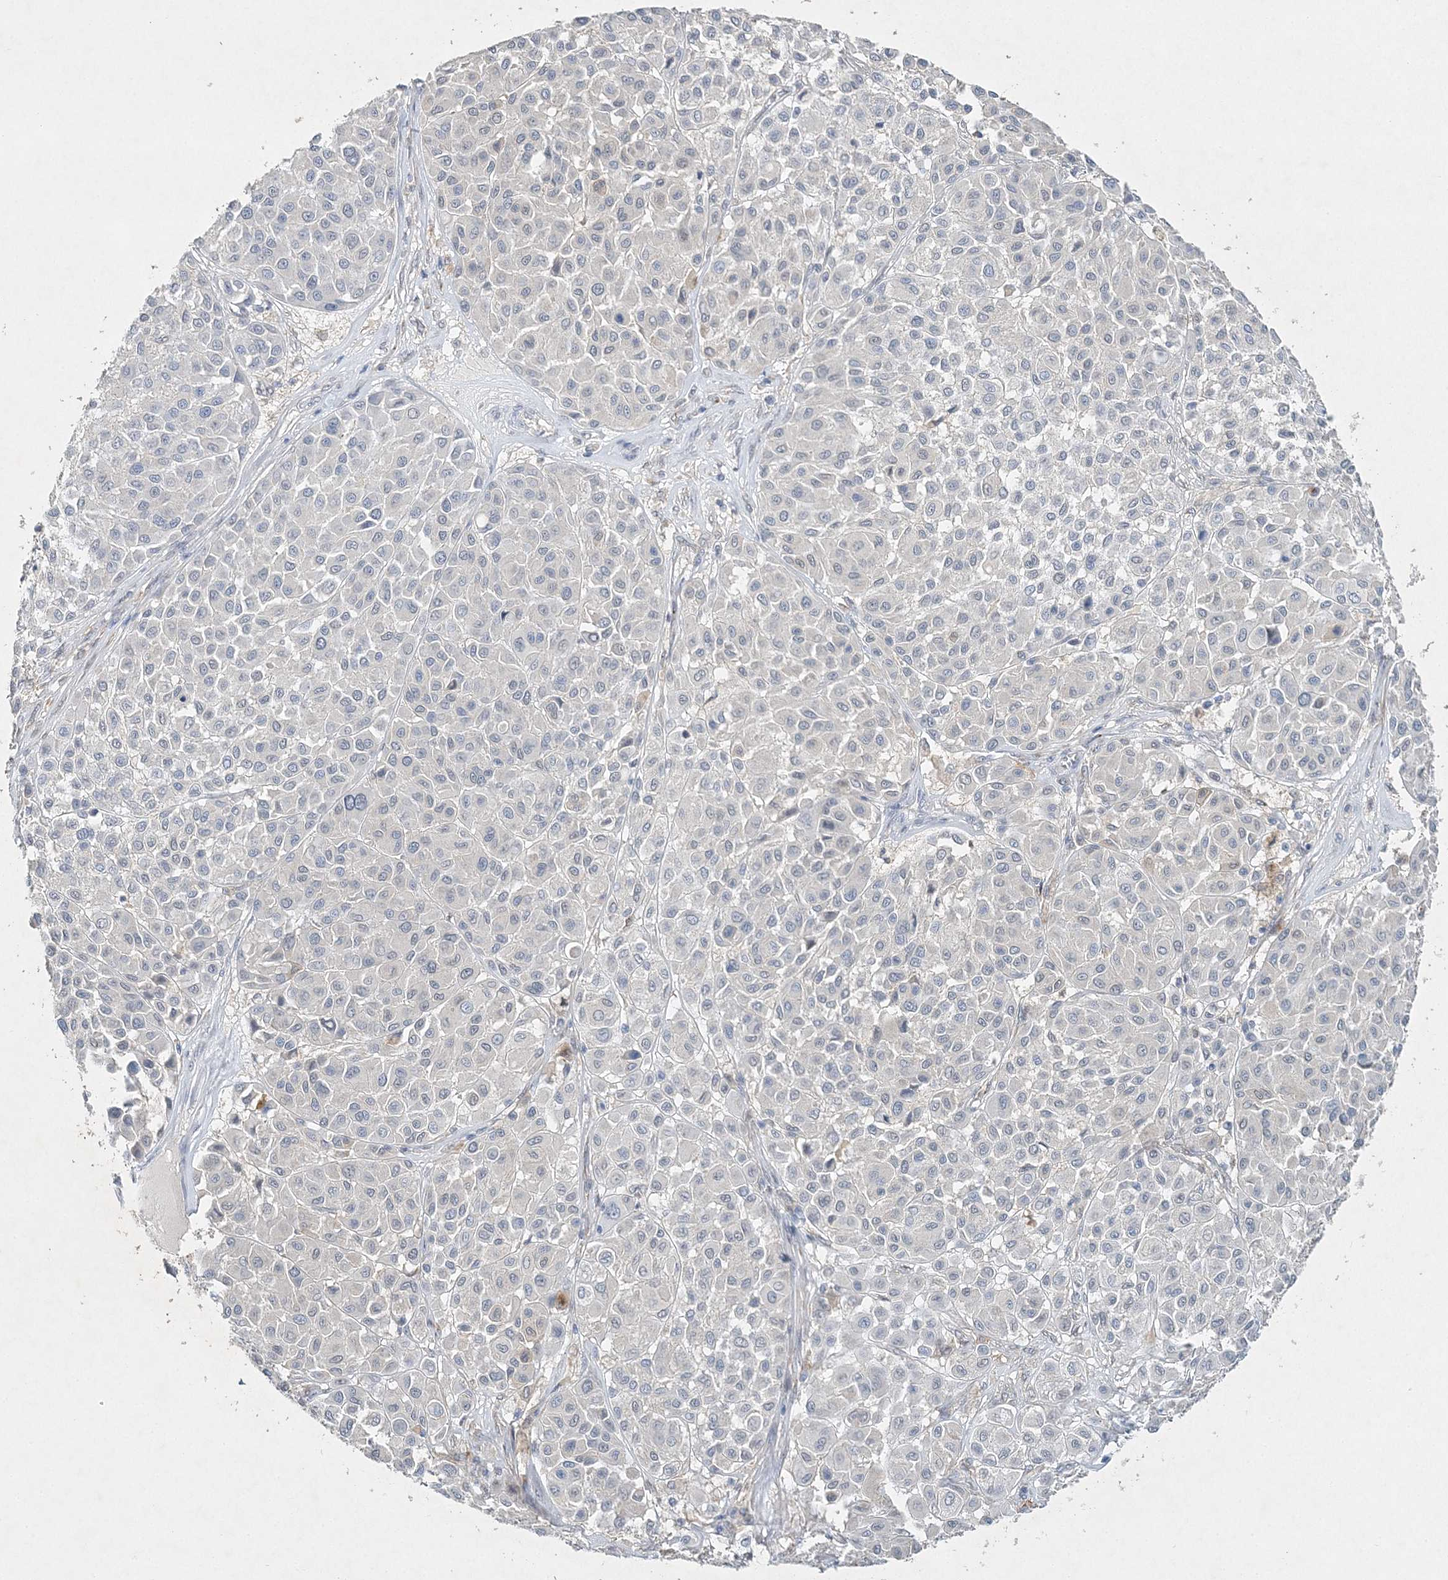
{"staining": {"intensity": "negative", "quantity": "none", "location": "none"}, "tissue": "melanoma", "cell_type": "Tumor cells", "image_type": "cancer", "snomed": [{"axis": "morphology", "description": "Malignant melanoma, Metastatic site"}, {"axis": "topography", "description": "Soft tissue"}], "caption": "Tumor cells are negative for brown protein staining in melanoma. The staining was performed using DAB (3,3'-diaminobenzidine) to visualize the protein expression in brown, while the nuclei were stained in blue with hematoxylin (Magnification: 20x).", "gene": "MAT2B", "patient": {"sex": "male", "age": 41}}